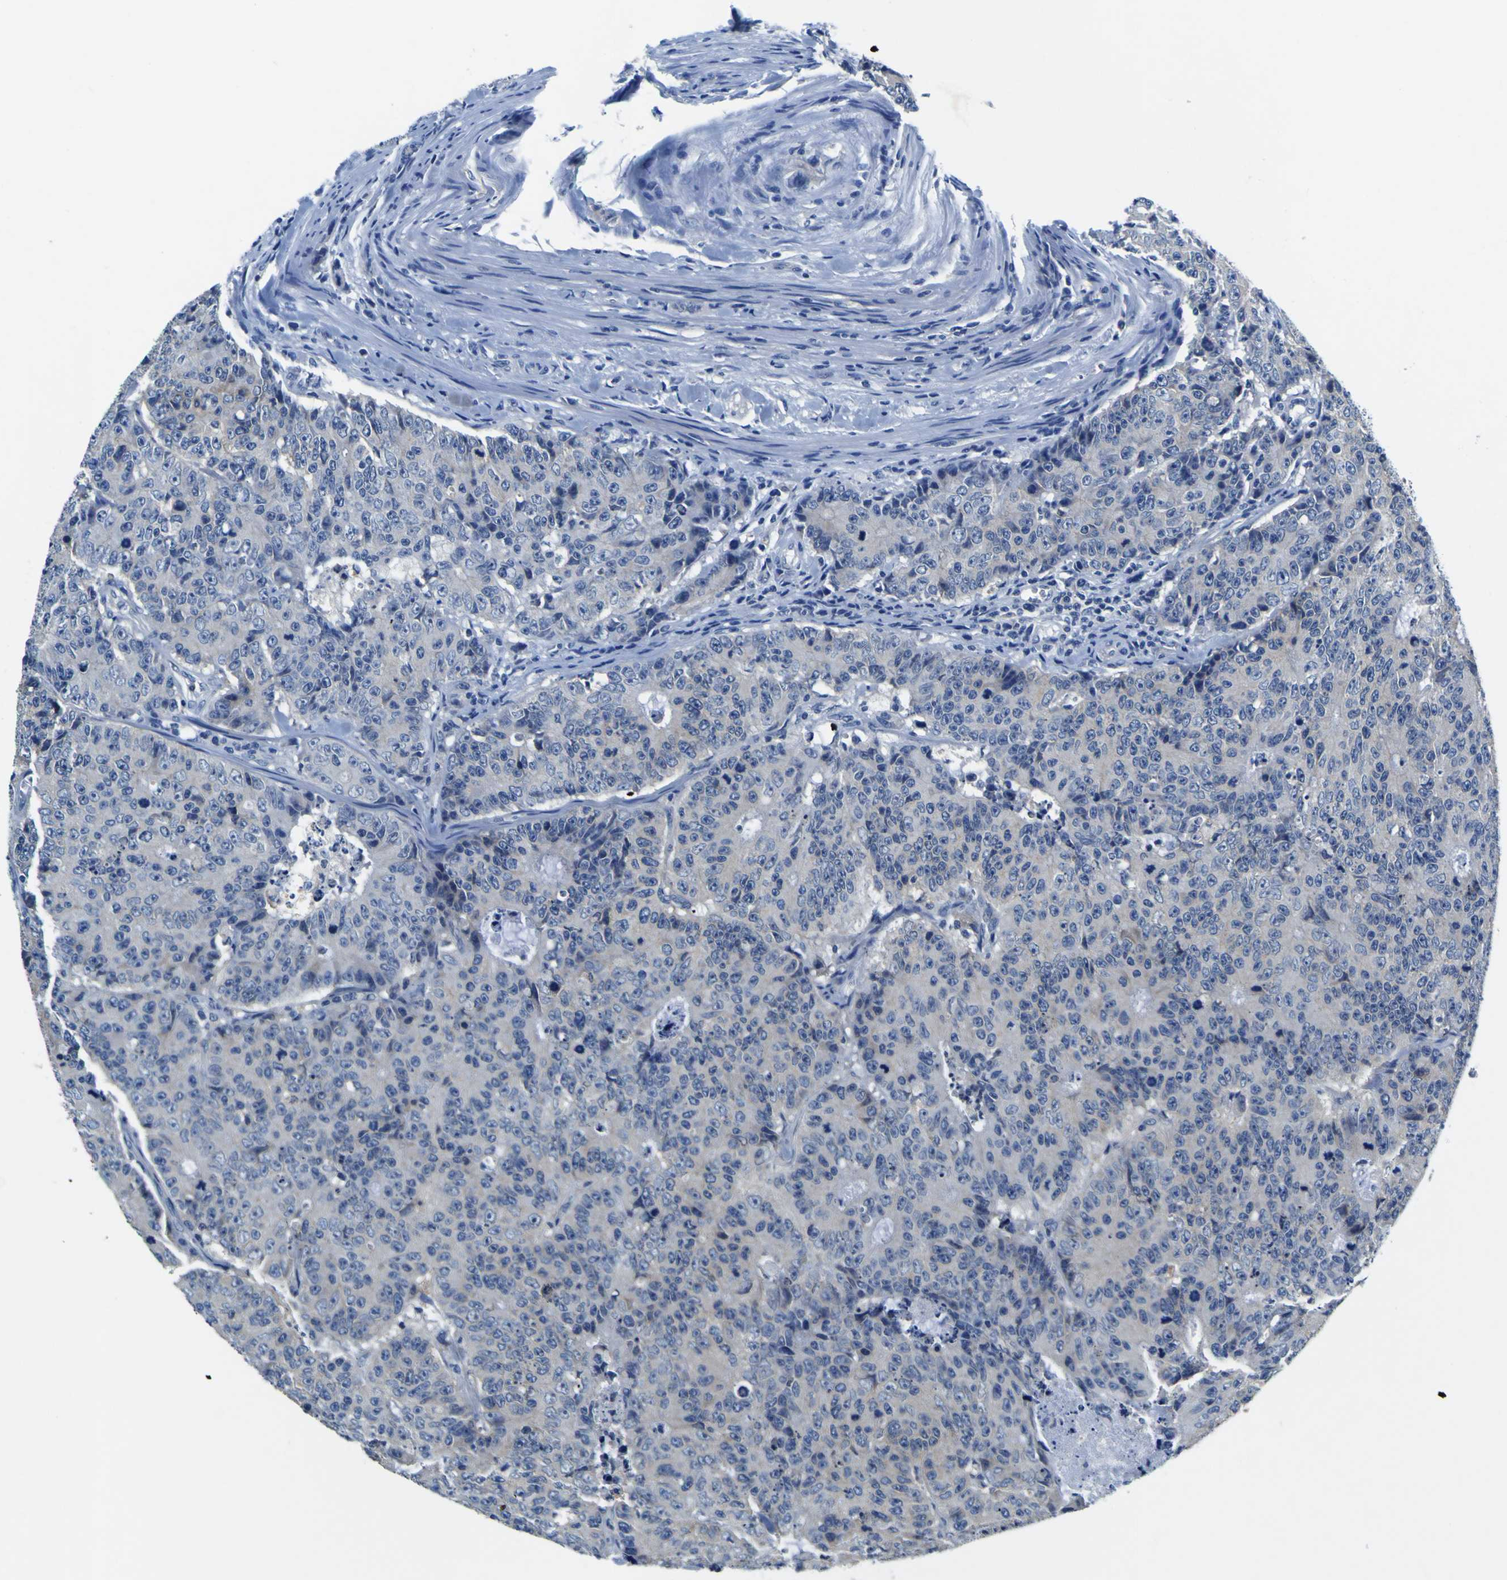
{"staining": {"intensity": "negative", "quantity": "none", "location": "none"}, "tissue": "colorectal cancer", "cell_type": "Tumor cells", "image_type": "cancer", "snomed": [{"axis": "morphology", "description": "Adenocarcinoma, NOS"}, {"axis": "topography", "description": "Colon"}], "caption": "Immunohistochemistry (IHC) photomicrograph of neoplastic tissue: adenocarcinoma (colorectal) stained with DAB exhibits no significant protein positivity in tumor cells. (Brightfield microscopy of DAB (3,3'-diaminobenzidine) immunohistochemistry (IHC) at high magnification).", "gene": "EPHB4", "patient": {"sex": "female", "age": 86}}